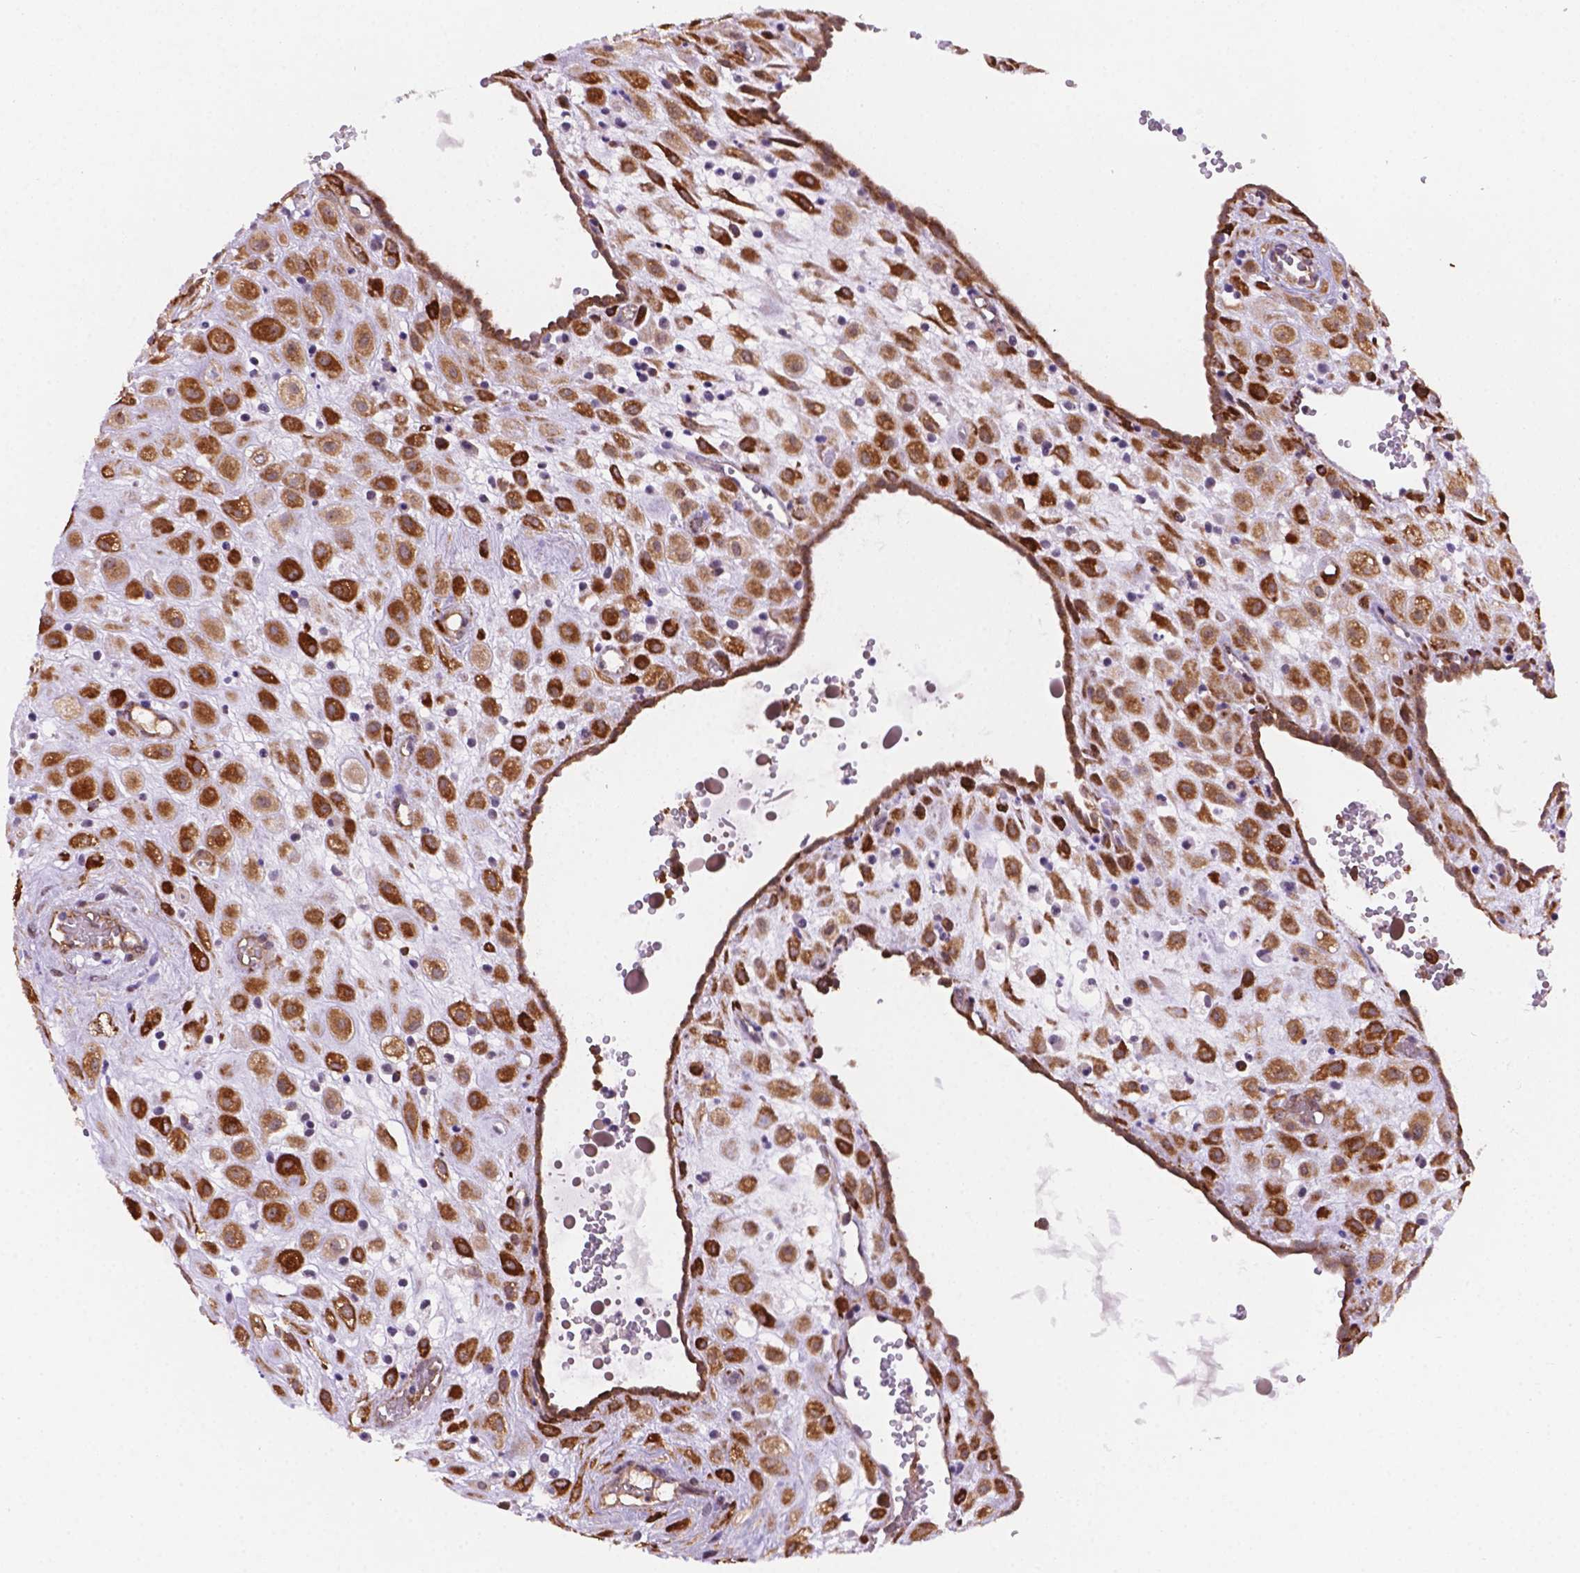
{"staining": {"intensity": "strong", "quantity": ">75%", "location": "cytoplasmic/membranous"}, "tissue": "placenta", "cell_type": "Decidual cells", "image_type": "normal", "snomed": [{"axis": "morphology", "description": "Normal tissue, NOS"}, {"axis": "topography", "description": "Placenta"}], "caption": "Brown immunohistochemical staining in normal placenta exhibits strong cytoplasmic/membranous positivity in about >75% of decidual cells. Nuclei are stained in blue.", "gene": "FNIP1", "patient": {"sex": "female", "age": 24}}